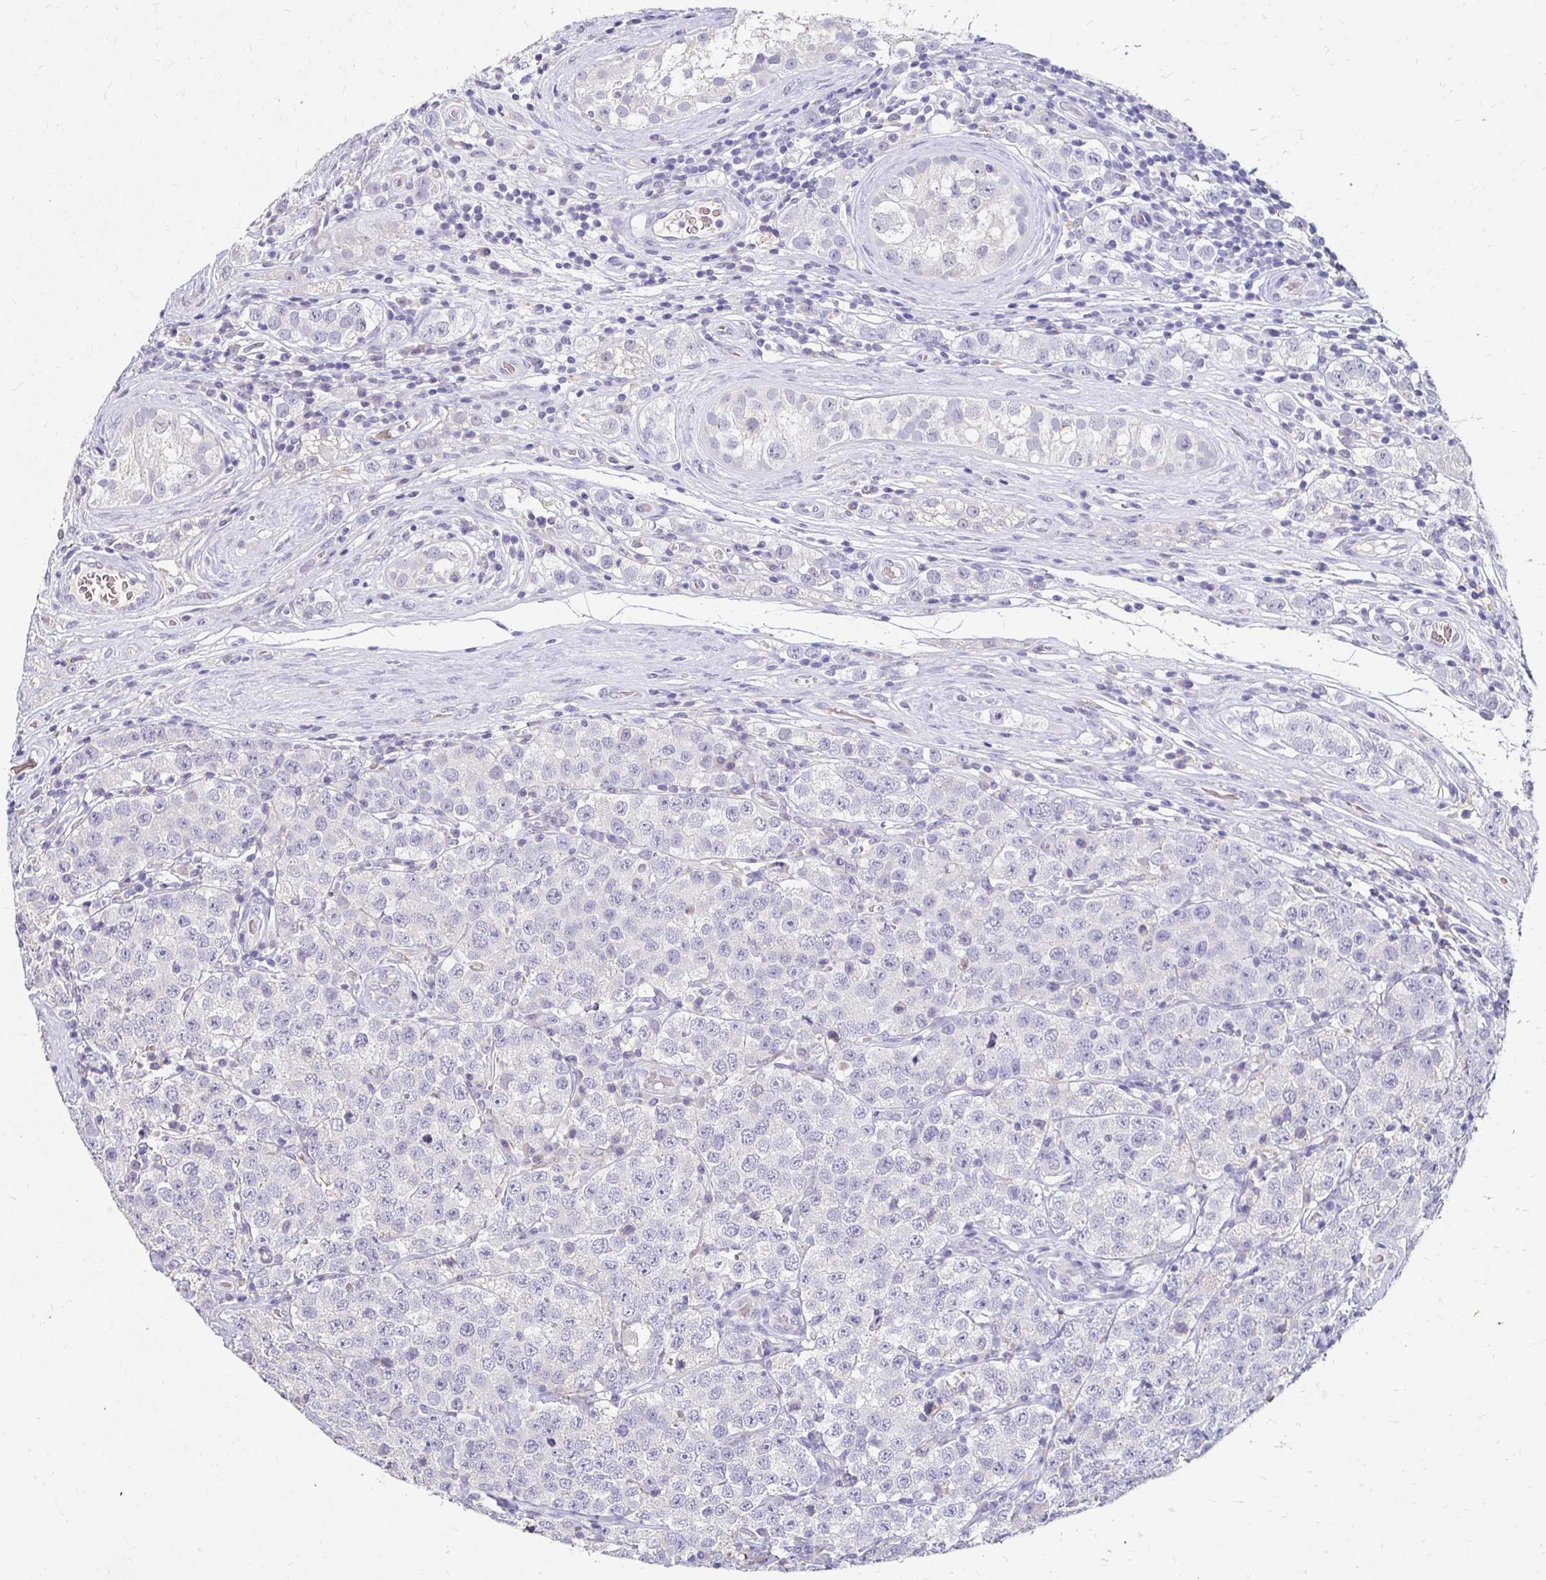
{"staining": {"intensity": "negative", "quantity": "none", "location": "none"}, "tissue": "testis cancer", "cell_type": "Tumor cells", "image_type": "cancer", "snomed": [{"axis": "morphology", "description": "Seminoma, NOS"}, {"axis": "topography", "description": "Testis"}], "caption": "An image of human seminoma (testis) is negative for staining in tumor cells.", "gene": "GK2", "patient": {"sex": "male", "age": 34}}